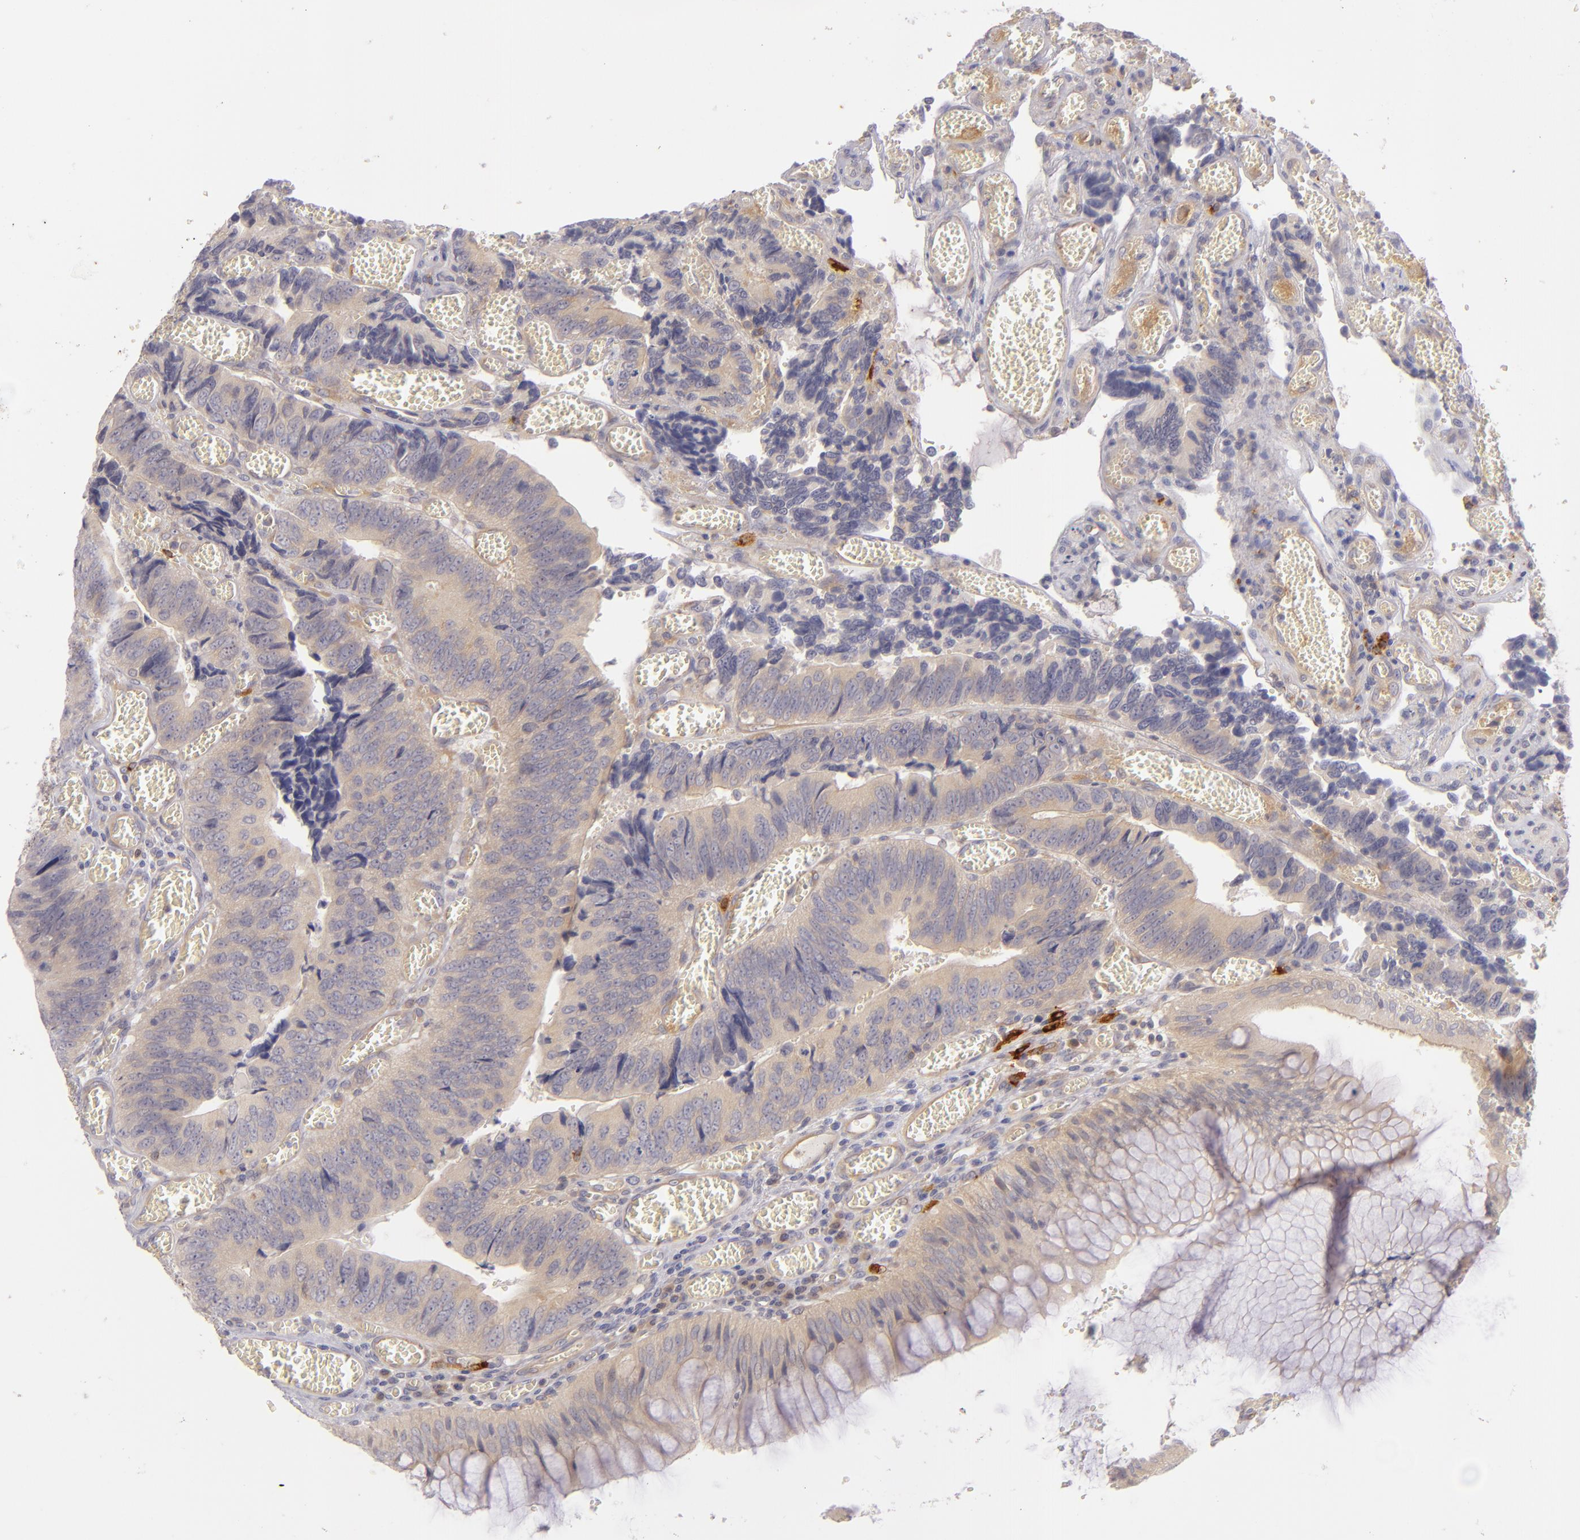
{"staining": {"intensity": "weak", "quantity": "25%-75%", "location": "cytoplasmic/membranous"}, "tissue": "colorectal cancer", "cell_type": "Tumor cells", "image_type": "cancer", "snomed": [{"axis": "morphology", "description": "Adenocarcinoma, NOS"}, {"axis": "topography", "description": "Colon"}], "caption": "Weak cytoplasmic/membranous positivity for a protein is appreciated in about 25%-75% of tumor cells of colorectal cancer using IHC.", "gene": "CD83", "patient": {"sex": "male", "age": 72}}